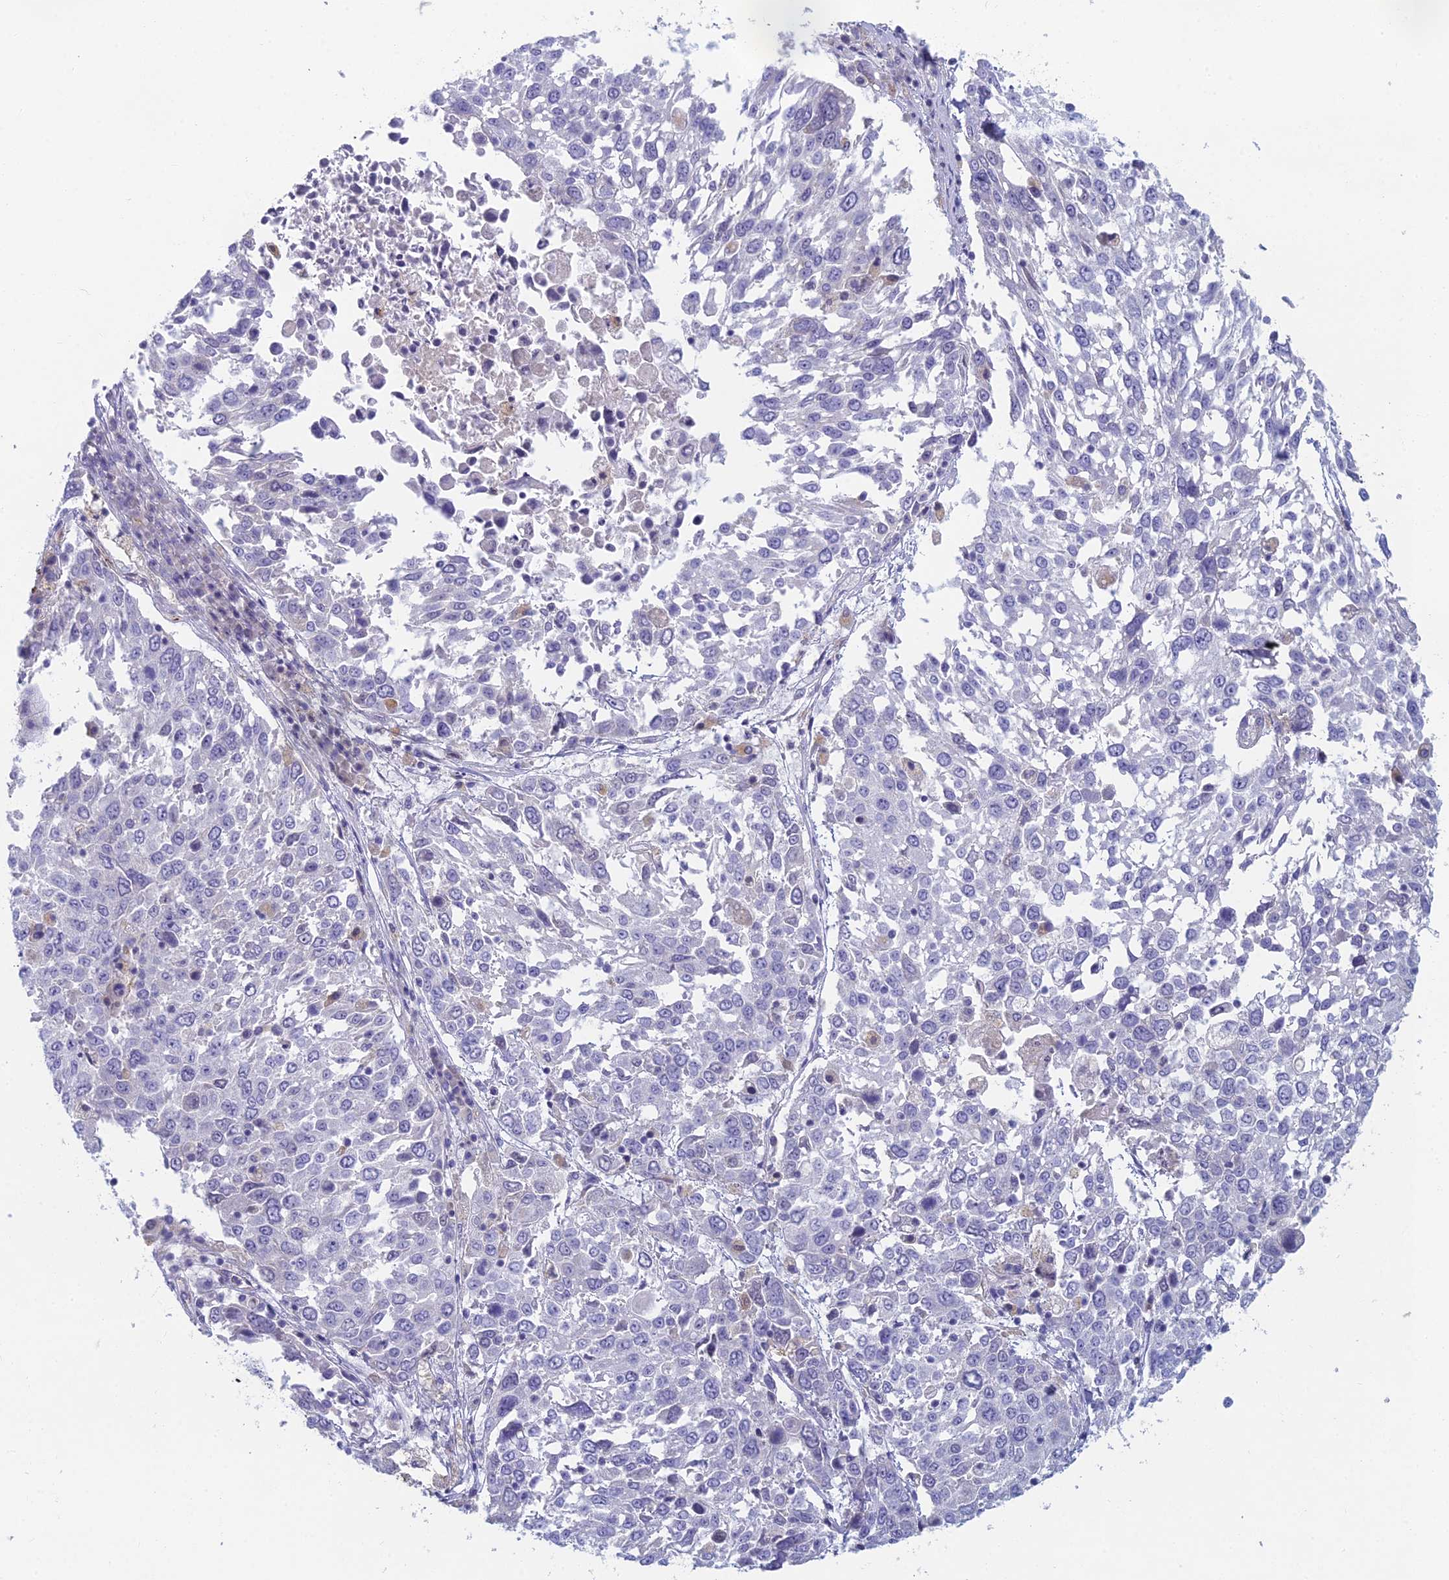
{"staining": {"intensity": "negative", "quantity": "none", "location": "none"}, "tissue": "lung cancer", "cell_type": "Tumor cells", "image_type": "cancer", "snomed": [{"axis": "morphology", "description": "Squamous cell carcinoma, NOS"}, {"axis": "topography", "description": "Lung"}], "caption": "Immunohistochemical staining of lung cancer (squamous cell carcinoma) reveals no significant positivity in tumor cells.", "gene": "FERD3L", "patient": {"sex": "male", "age": 65}}